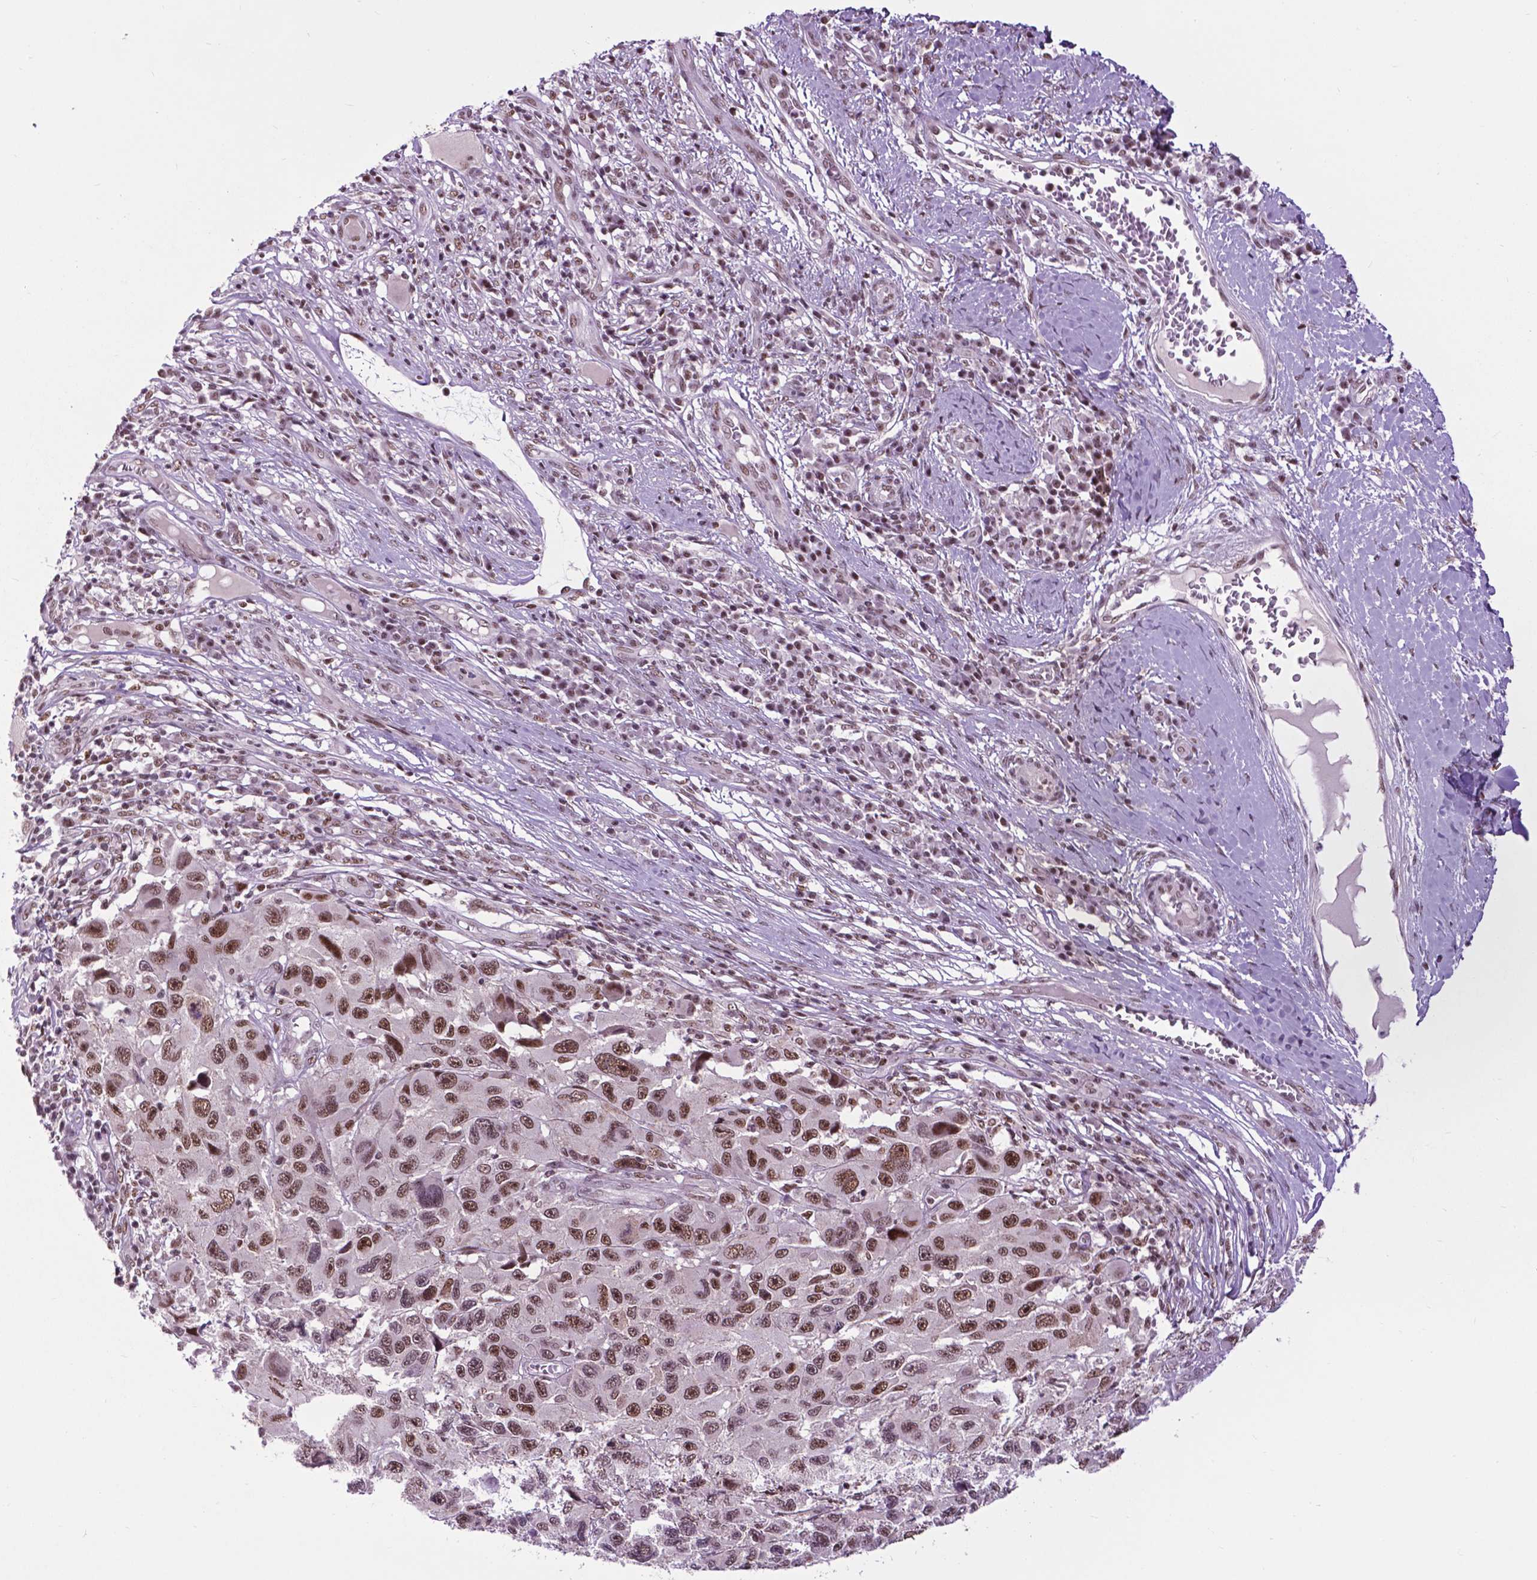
{"staining": {"intensity": "strong", "quantity": ">75%", "location": "nuclear"}, "tissue": "melanoma", "cell_type": "Tumor cells", "image_type": "cancer", "snomed": [{"axis": "morphology", "description": "Malignant melanoma, NOS"}, {"axis": "topography", "description": "Skin"}], "caption": "Melanoma stained for a protein (brown) demonstrates strong nuclear positive staining in approximately >75% of tumor cells.", "gene": "EAF1", "patient": {"sex": "male", "age": 53}}